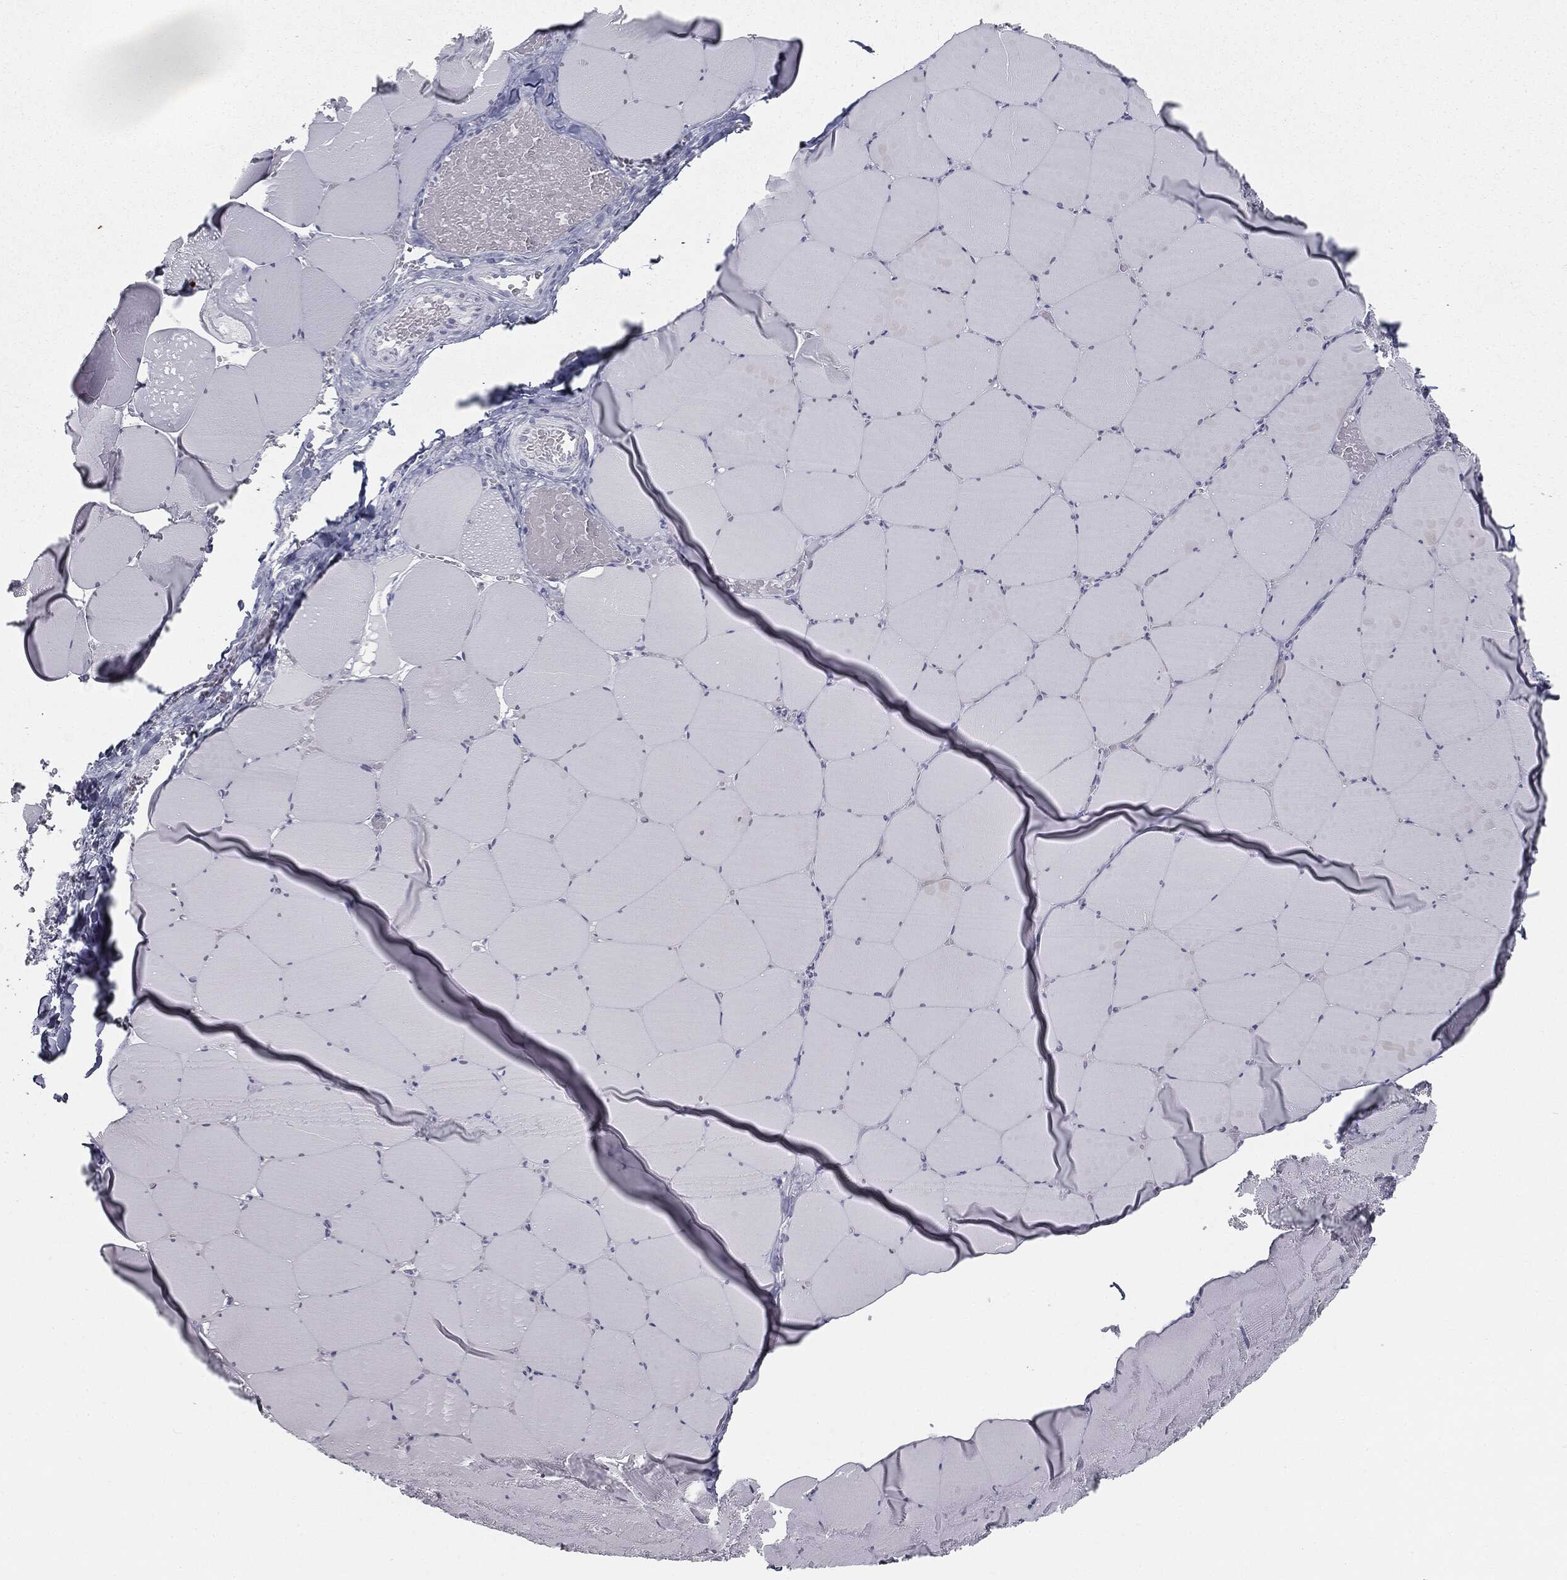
{"staining": {"intensity": "negative", "quantity": "none", "location": "none"}, "tissue": "skeletal muscle", "cell_type": "Myocytes", "image_type": "normal", "snomed": [{"axis": "morphology", "description": "Normal tissue, NOS"}, {"axis": "morphology", "description": "Malignant melanoma, Metastatic site"}, {"axis": "topography", "description": "Skeletal muscle"}], "caption": "The micrograph reveals no significant positivity in myocytes of skeletal muscle. (Brightfield microscopy of DAB (3,3'-diaminobenzidine) IHC at high magnification).", "gene": "TPO", "patient": {"sex": "male", "age": 50}}